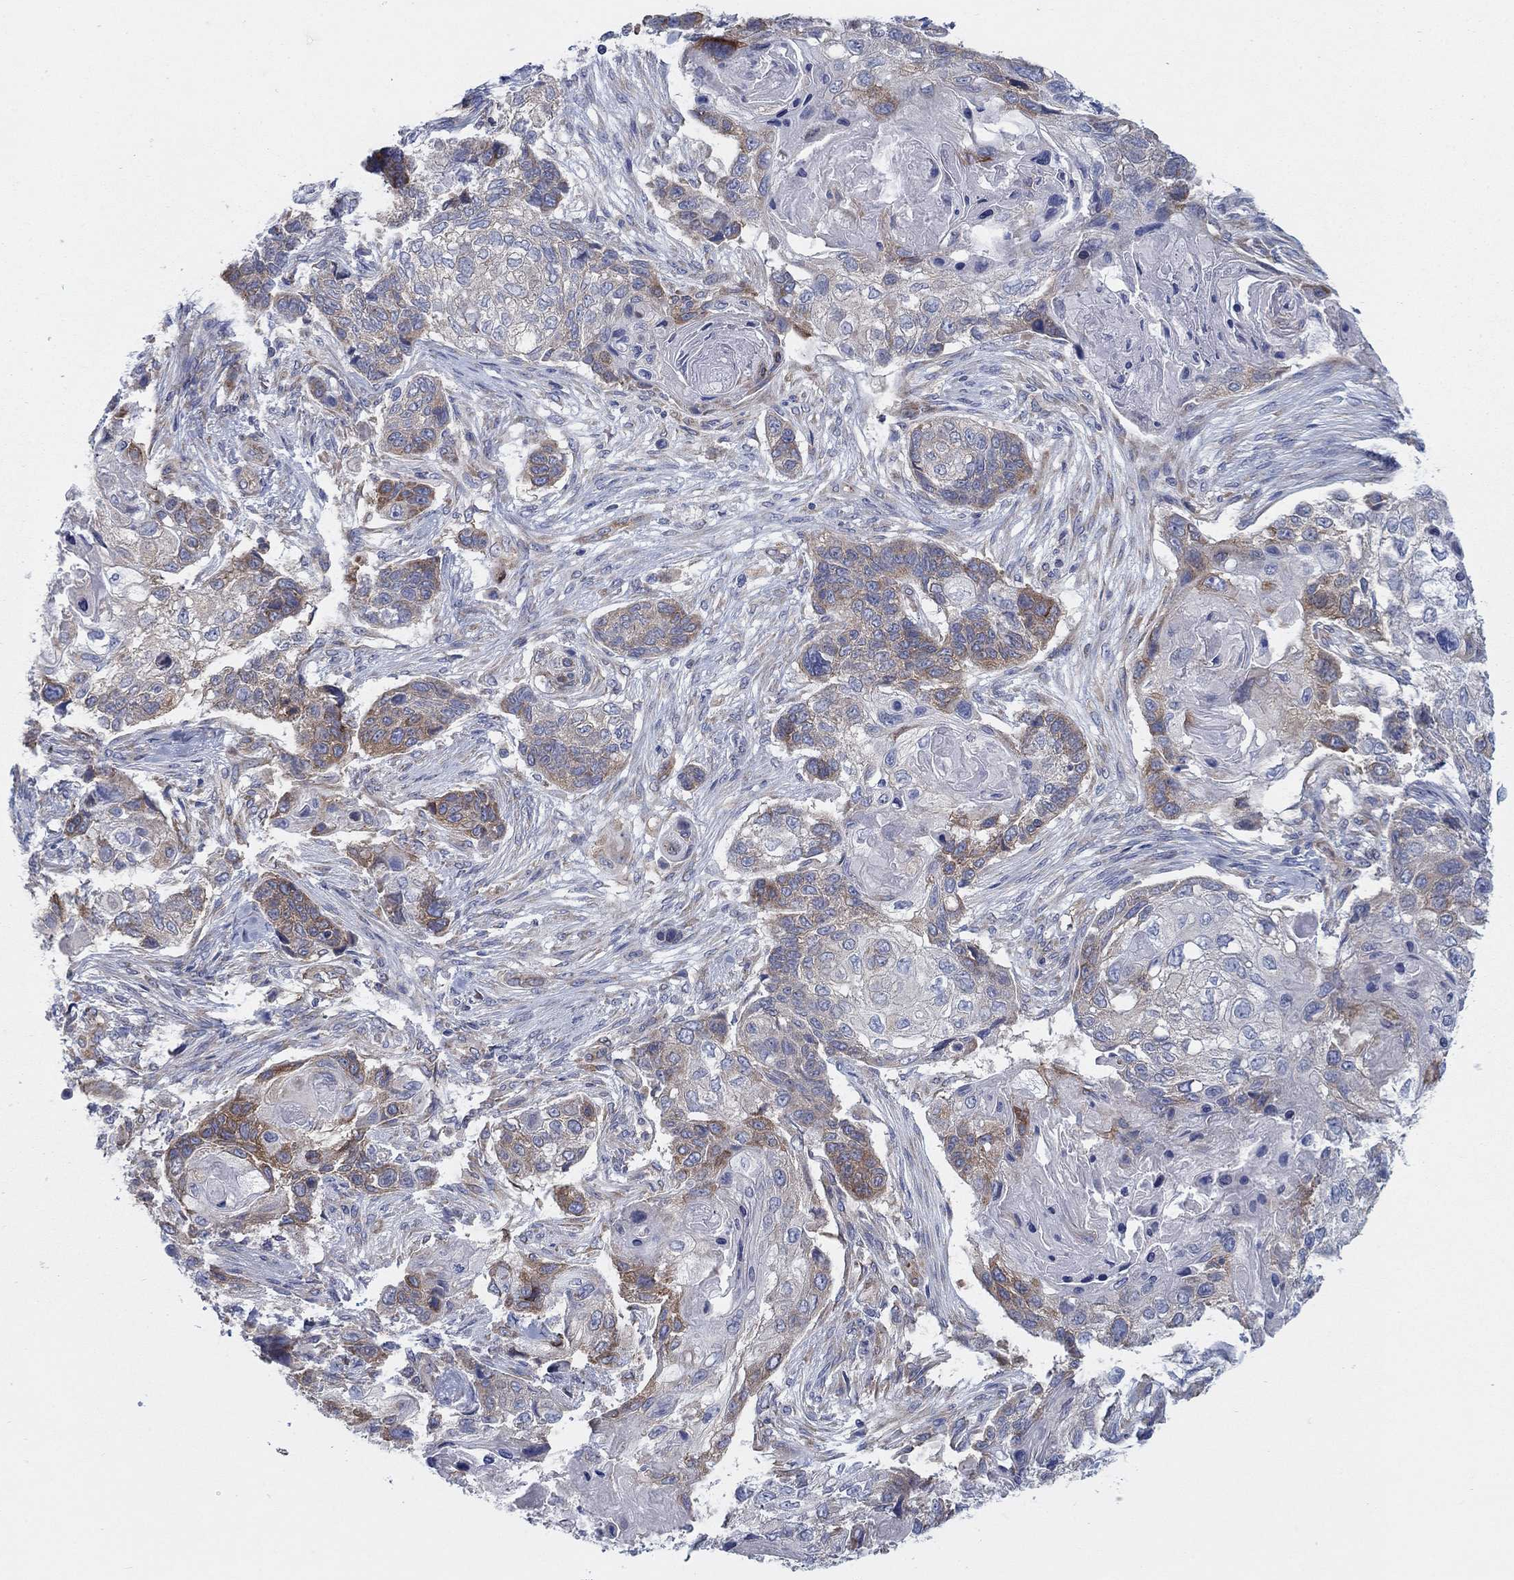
{"staining": {"intensity": "strong", "quantity": "<25%", "location": "cytoplasmic/membranous"}, "tissue": "lung cancer", "cell_type": "Tumor cells", "image_type": "cancer", "snomed": [{"axis": "morphology", "description": "Normal tissue, NOS"}, {"axis": "morphology", "description": "Squamous cell carcinoma, NOS"}, {"axis": "topography", "description": "Bronchus"}, {"axis": "topography", "description": "Lung"}], "caption": "IHC micrograph of human lung squamous cell carcinoma stained for a protein (brown), which shows medium levels of strong cytoplasmic/membranous staining in about <25% of tumor cells.", "gene": "TMEM59", "patient": {"sex": "male", "age": 69}}